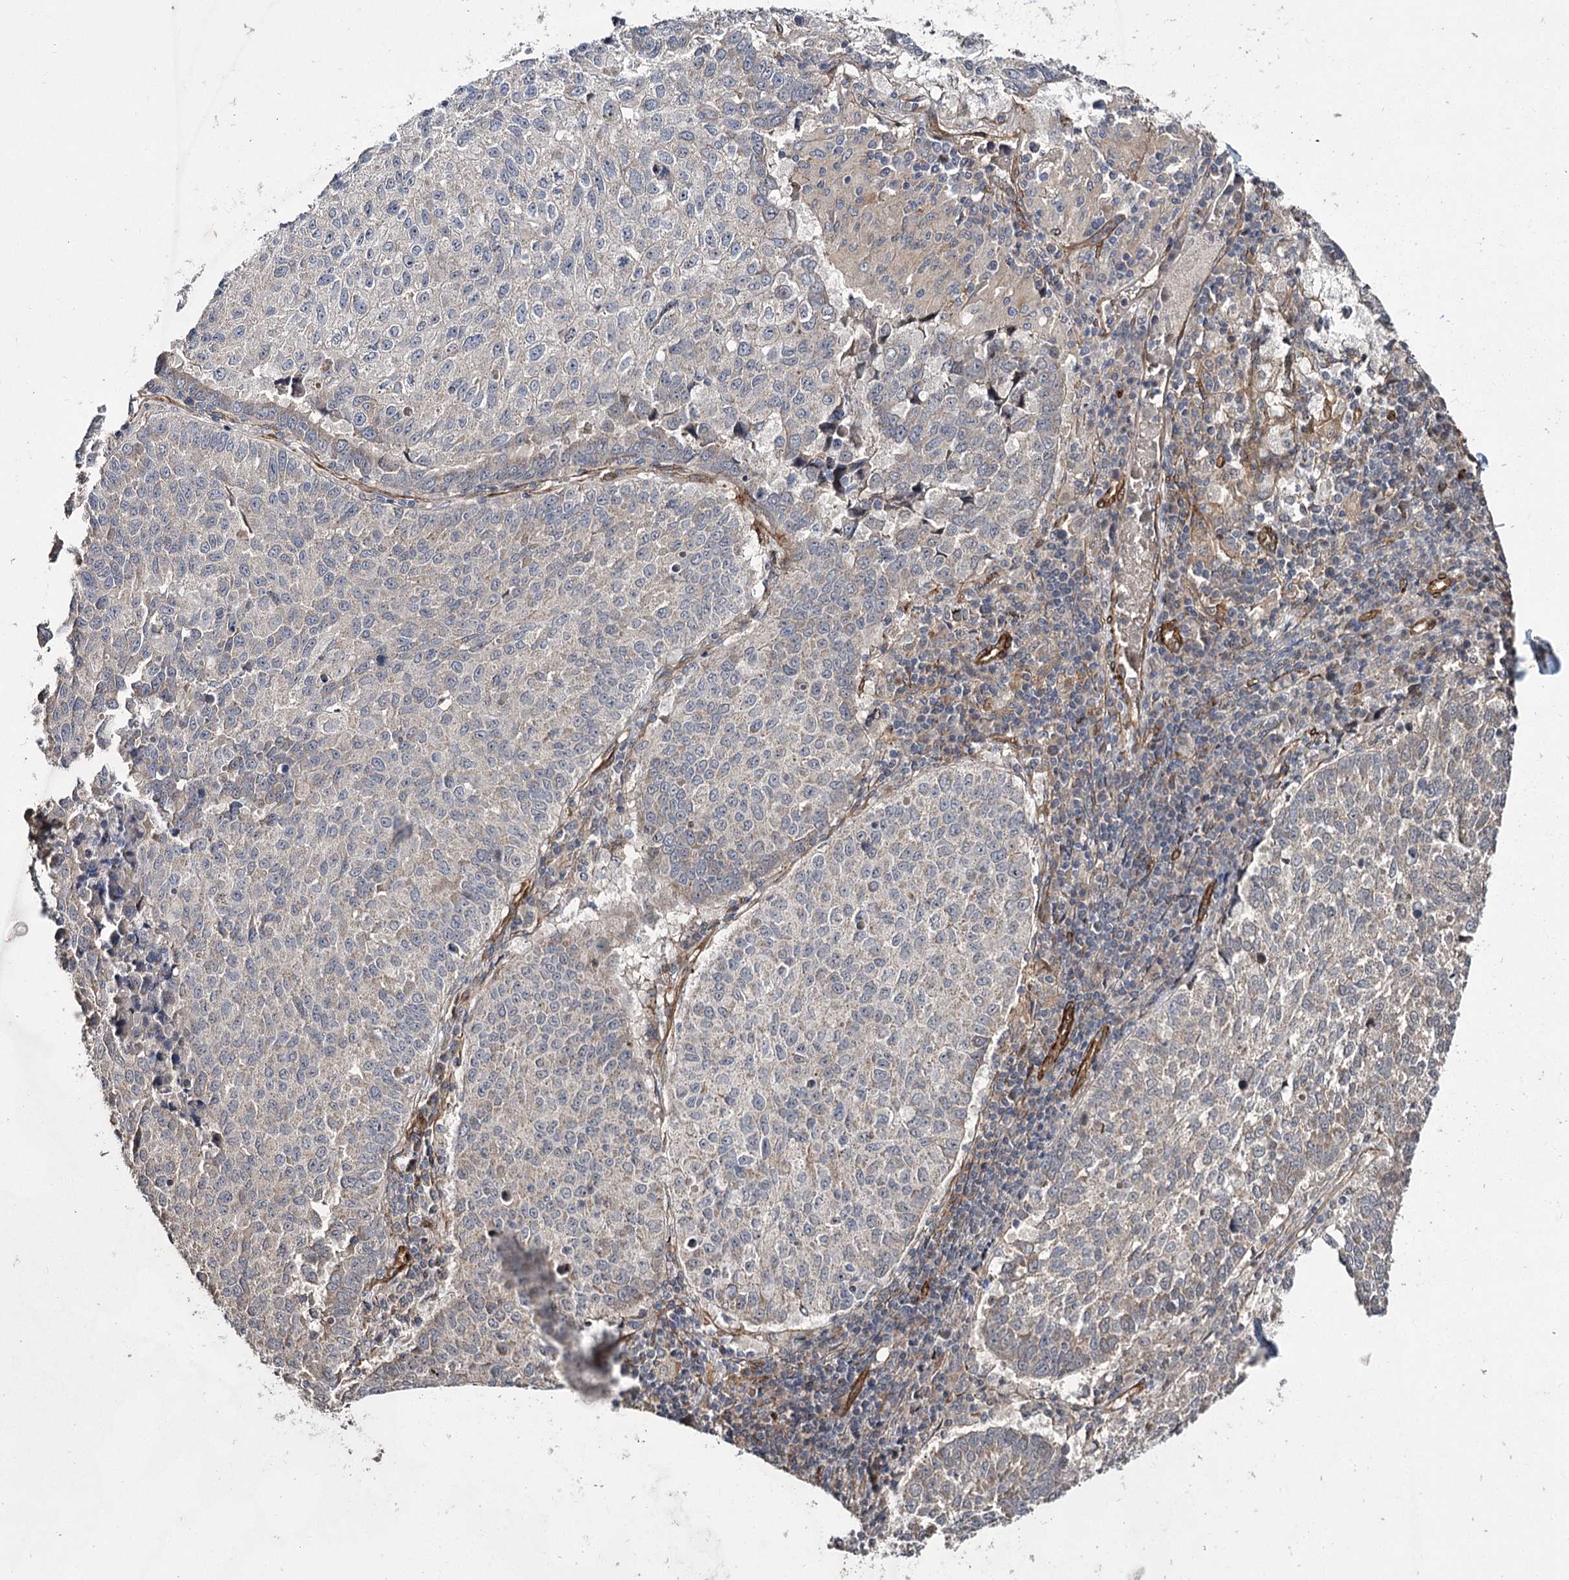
{"staining": {"intensity": "weak", "quantity": "<25%", "location": "cytoplasmic/membranous"}, "tissue": "lung cancer", "cell_type": "Tumor cells", "image_type": "cancer", "snomed": [{"axis": "morphology", "description": "Squamous cell carcinoma, NOS"}, {"axis": "topography", "description": "Lung"}], "caption": "High power microscopy micrograph of an immunohistochemistry (IHC) micrograph of lung cancer, revealing no significant staining in tumor cells. Nuclei are stained in blue.", "gene": "MYO1C", "patient": {"sex": "male", "age": 73}}